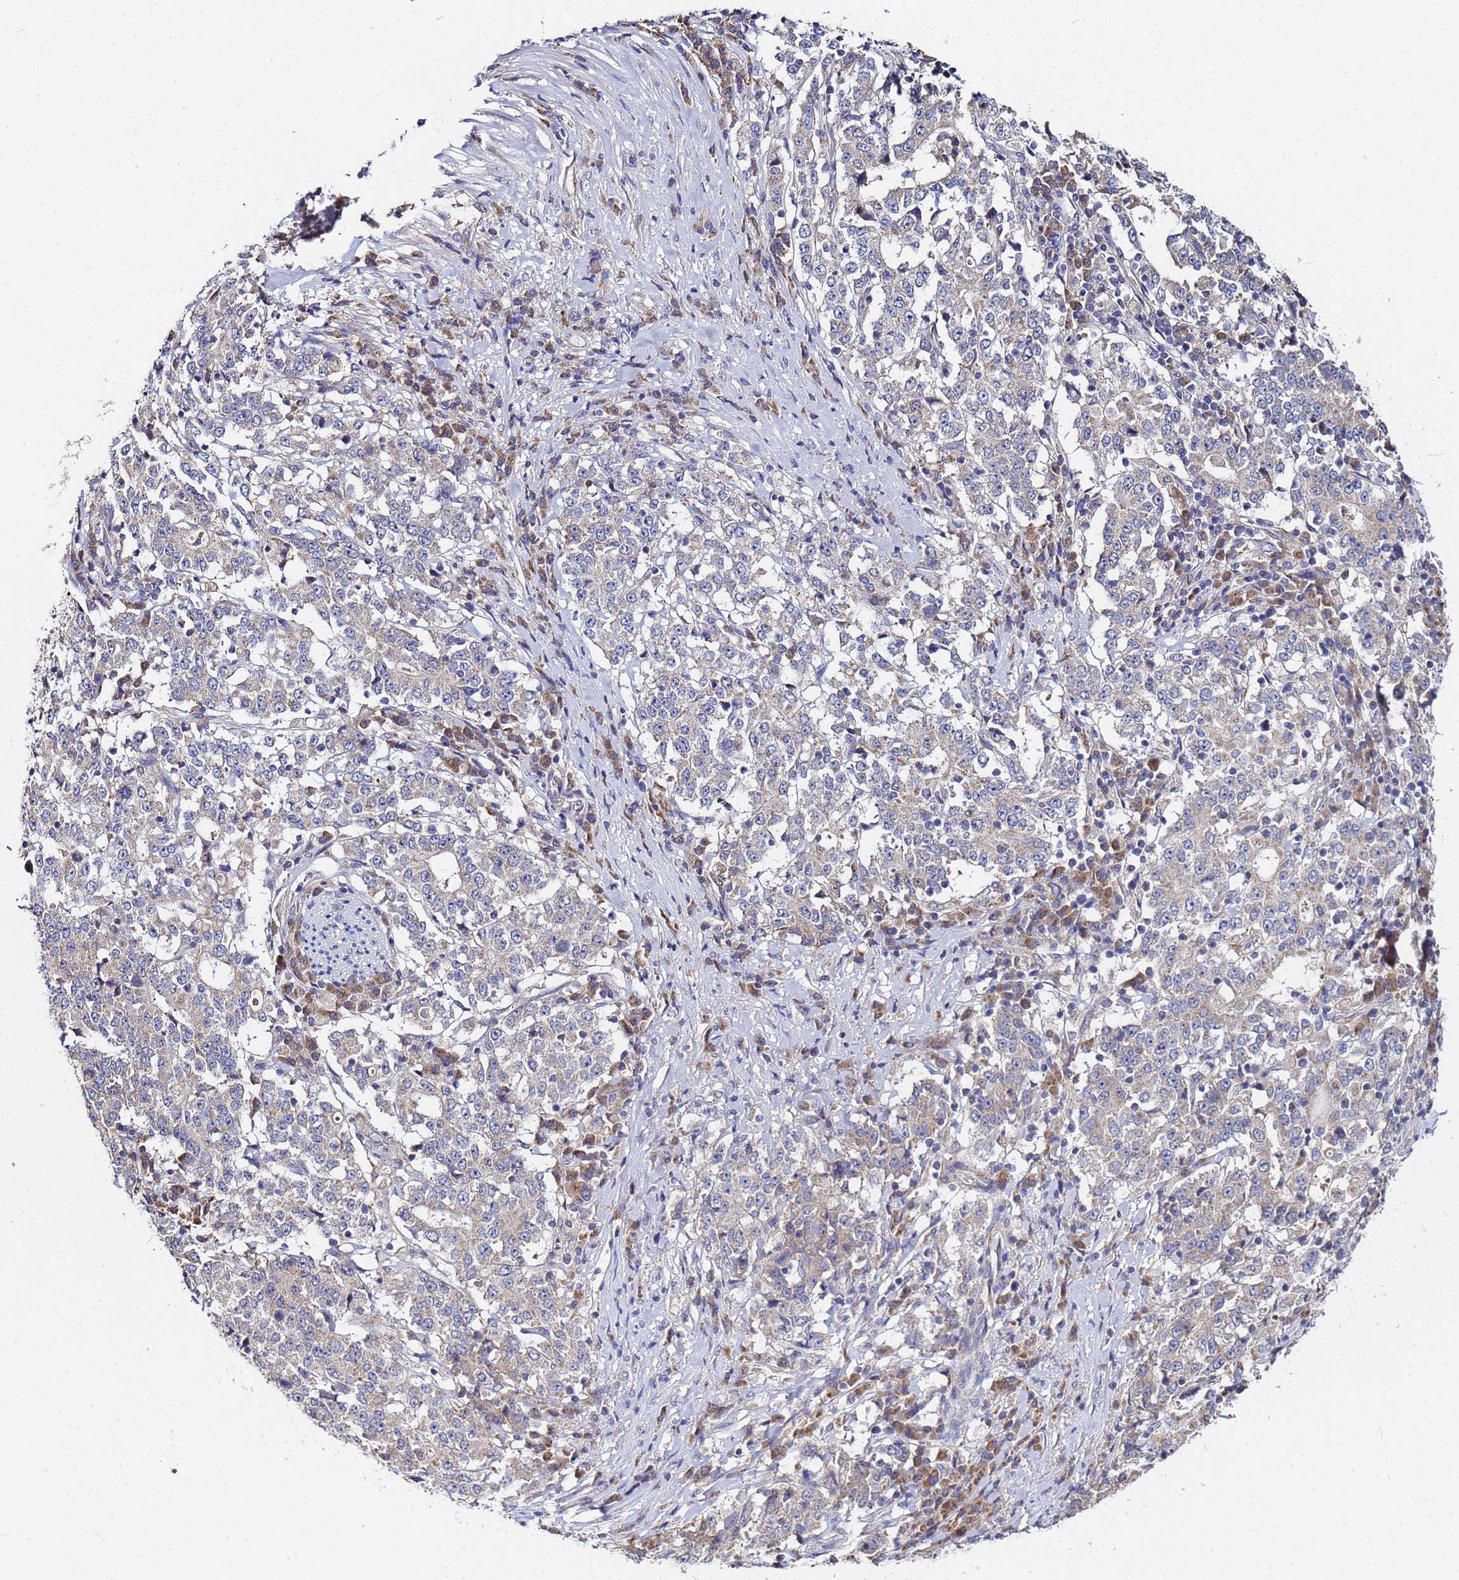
{"staining": {"intensity": "weak", "quantity": "<25%", "location": "cytoplasmic/membranous"}, "tissue": "stomach cancer", "cell_type": "Tumor cells", "image_type": "cancer", "snomed": [{"axis": "morphology", "description": "Adenocarcinoma, NOS"}, {"axis": "topography", "description": "Stomach"}], "caption": "The IHC image has no significant expression in tumor cells of adenocarcinoma (stomach) tissue.", "gene": "C5orf34", "patient": {"sex": "male", "age": 59}}